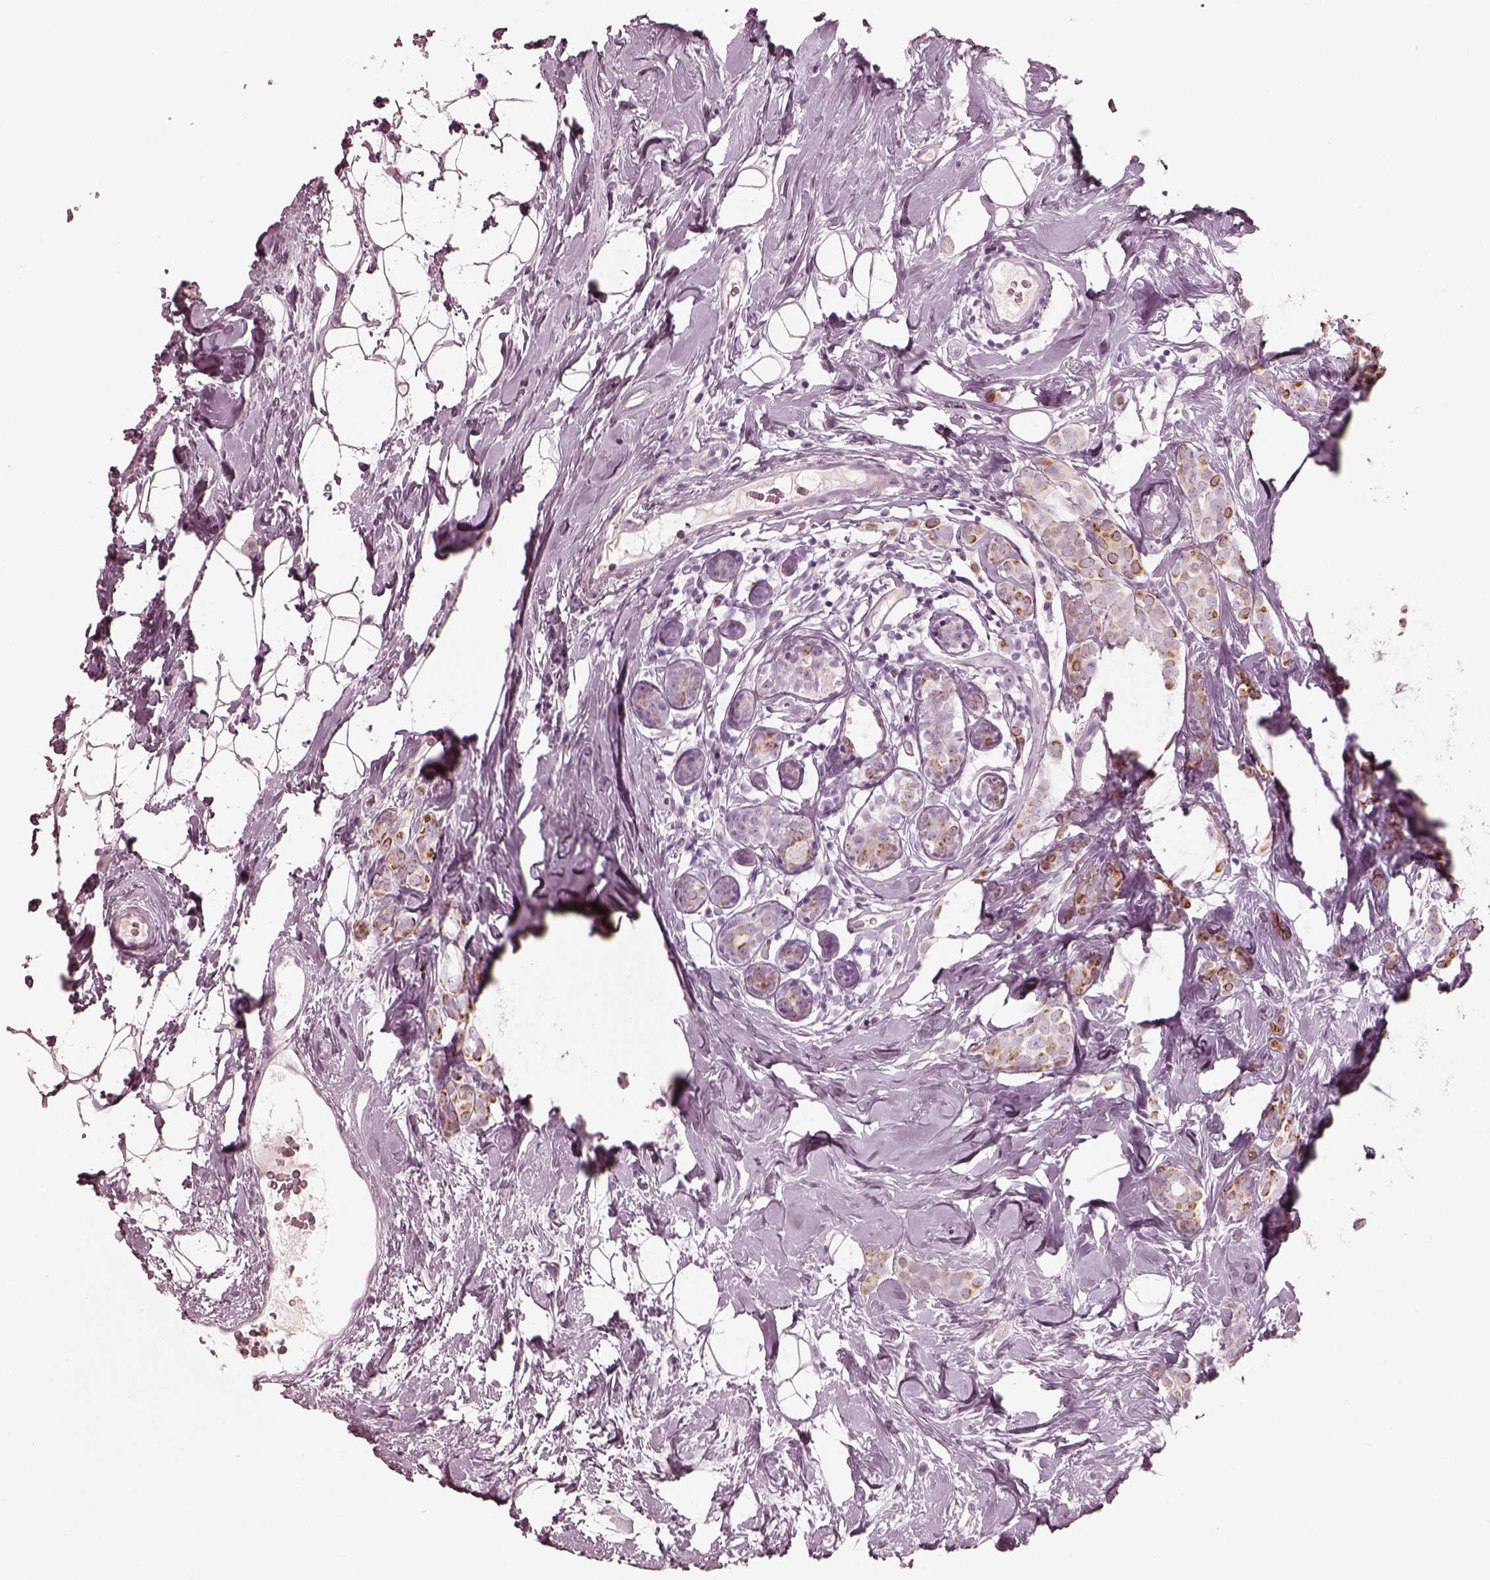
{"staining": {"intensity": "moderate", "quantity": "<25%", "location": "cytoplasmic/membranous"}, "tissue": "breast cancer", "cell_type": "Tumor cells", "image_type": "cancer", "snomed": [{"axis": "morphology", "description": "Lobular carcinoma"}, {"axis": "topography", "description": "Breast"}], "caption": "Immunohistochemical staining of breast cancer shows low levels of moderate cytoplasmic/membranous positivity in approximately <25% of tumor cells. Using DAB (3,3'-diaminobenzidine) (brown) and hematoxylin (blue) stains, captured at high magnification using brightfield microscopy.", "gene": "PON3", "patient": {"sex": "female", "age": 49}}